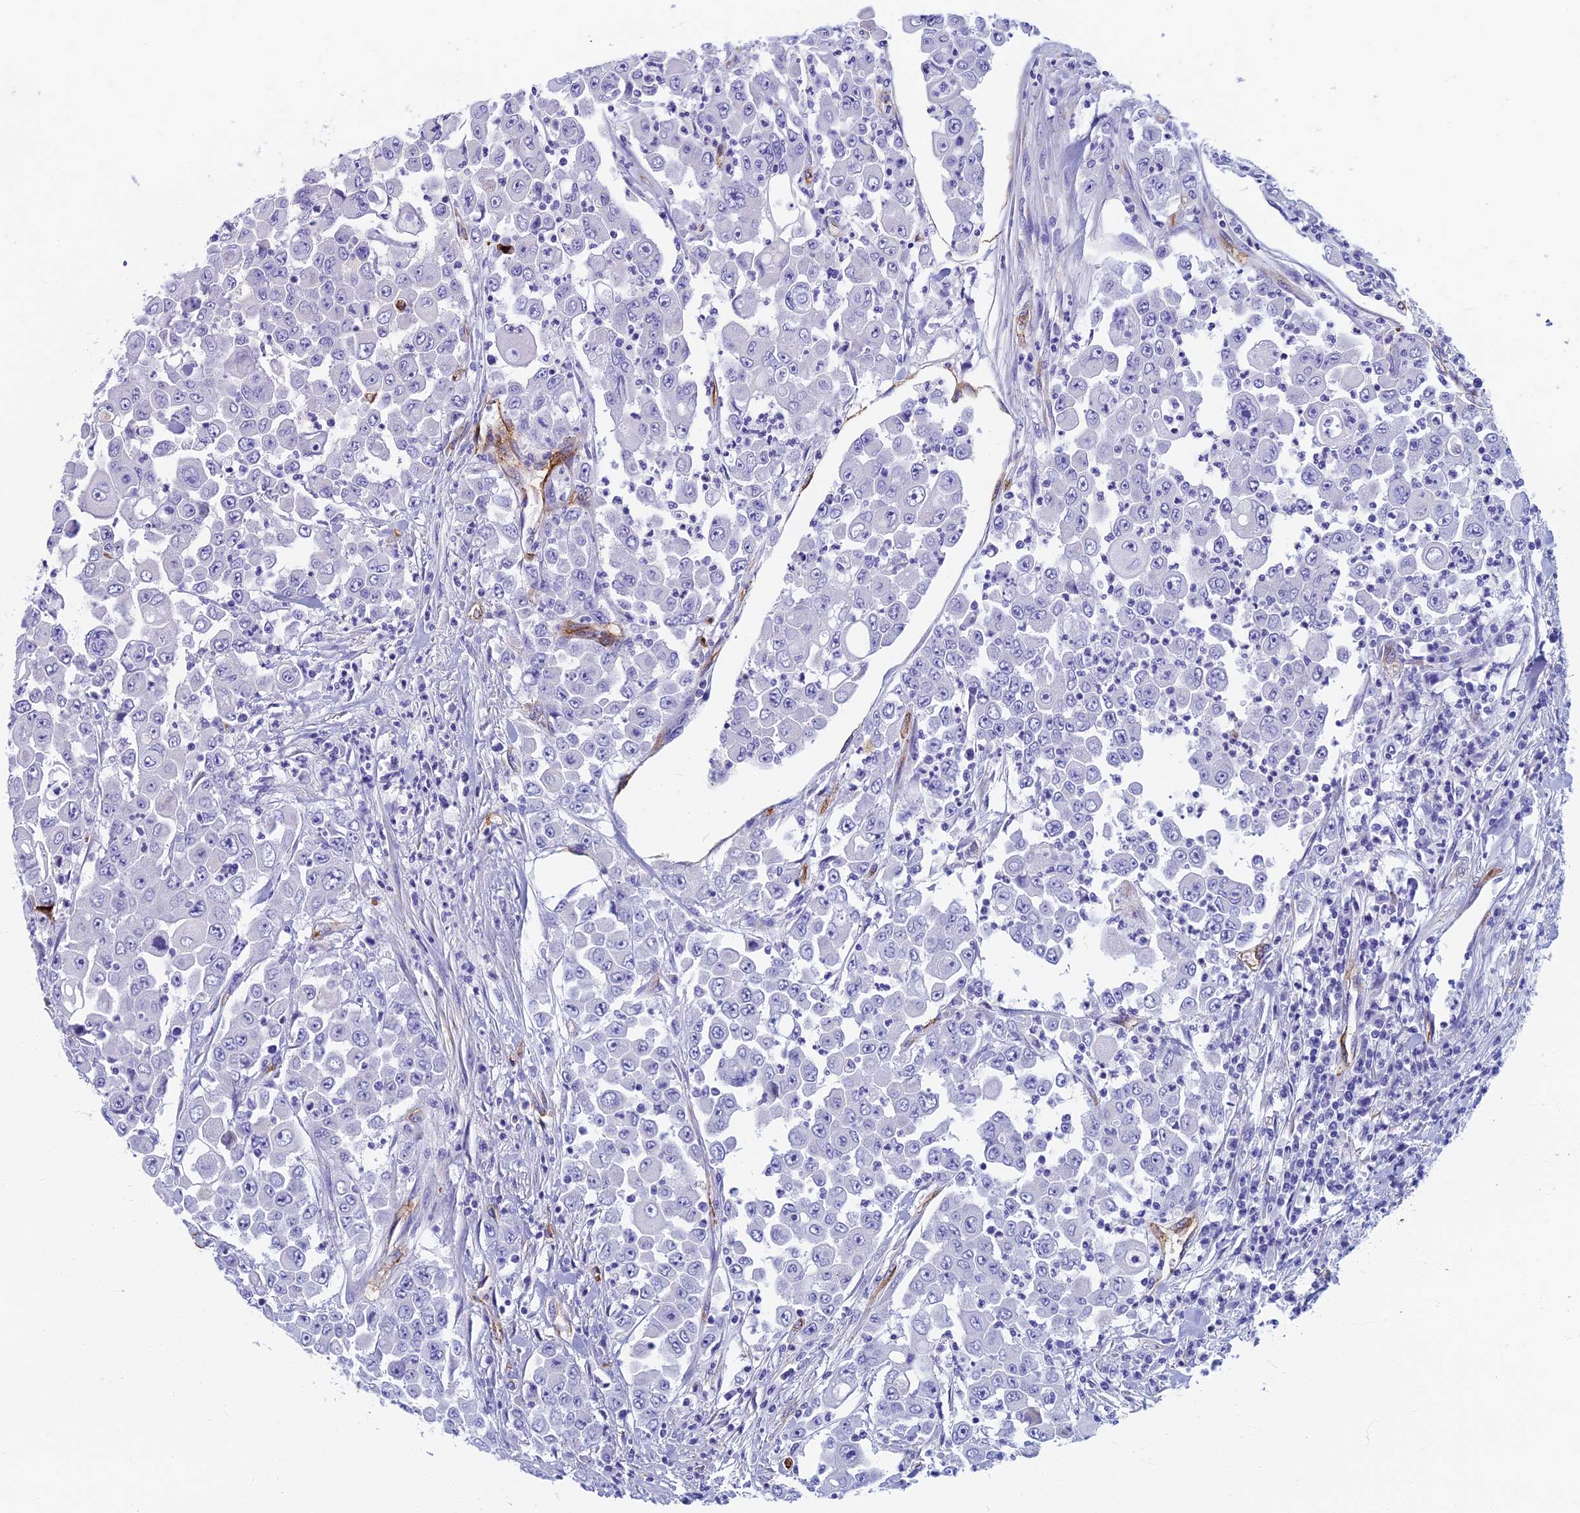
{"staining": {"intensity": "negative", "quantity": "none", "location": "none"}, "tissue": "colorectal cancer", "cell_type": "Tumor cells", "image_type": "cancer", "snomed": [{"axis": "morphology", "description": "Adenocarcinoma, NOS"}, {"axis": "topography", "description": "Colon"}], "caption": "An IHC image of colorectal cancer is shown. There is no staining in tumor cells of colorectal cancer. (IHC, brightfield microscopy, high magnification).", "gene": "ETFRF1", "patient": {"sex": "male", "age": 51}}